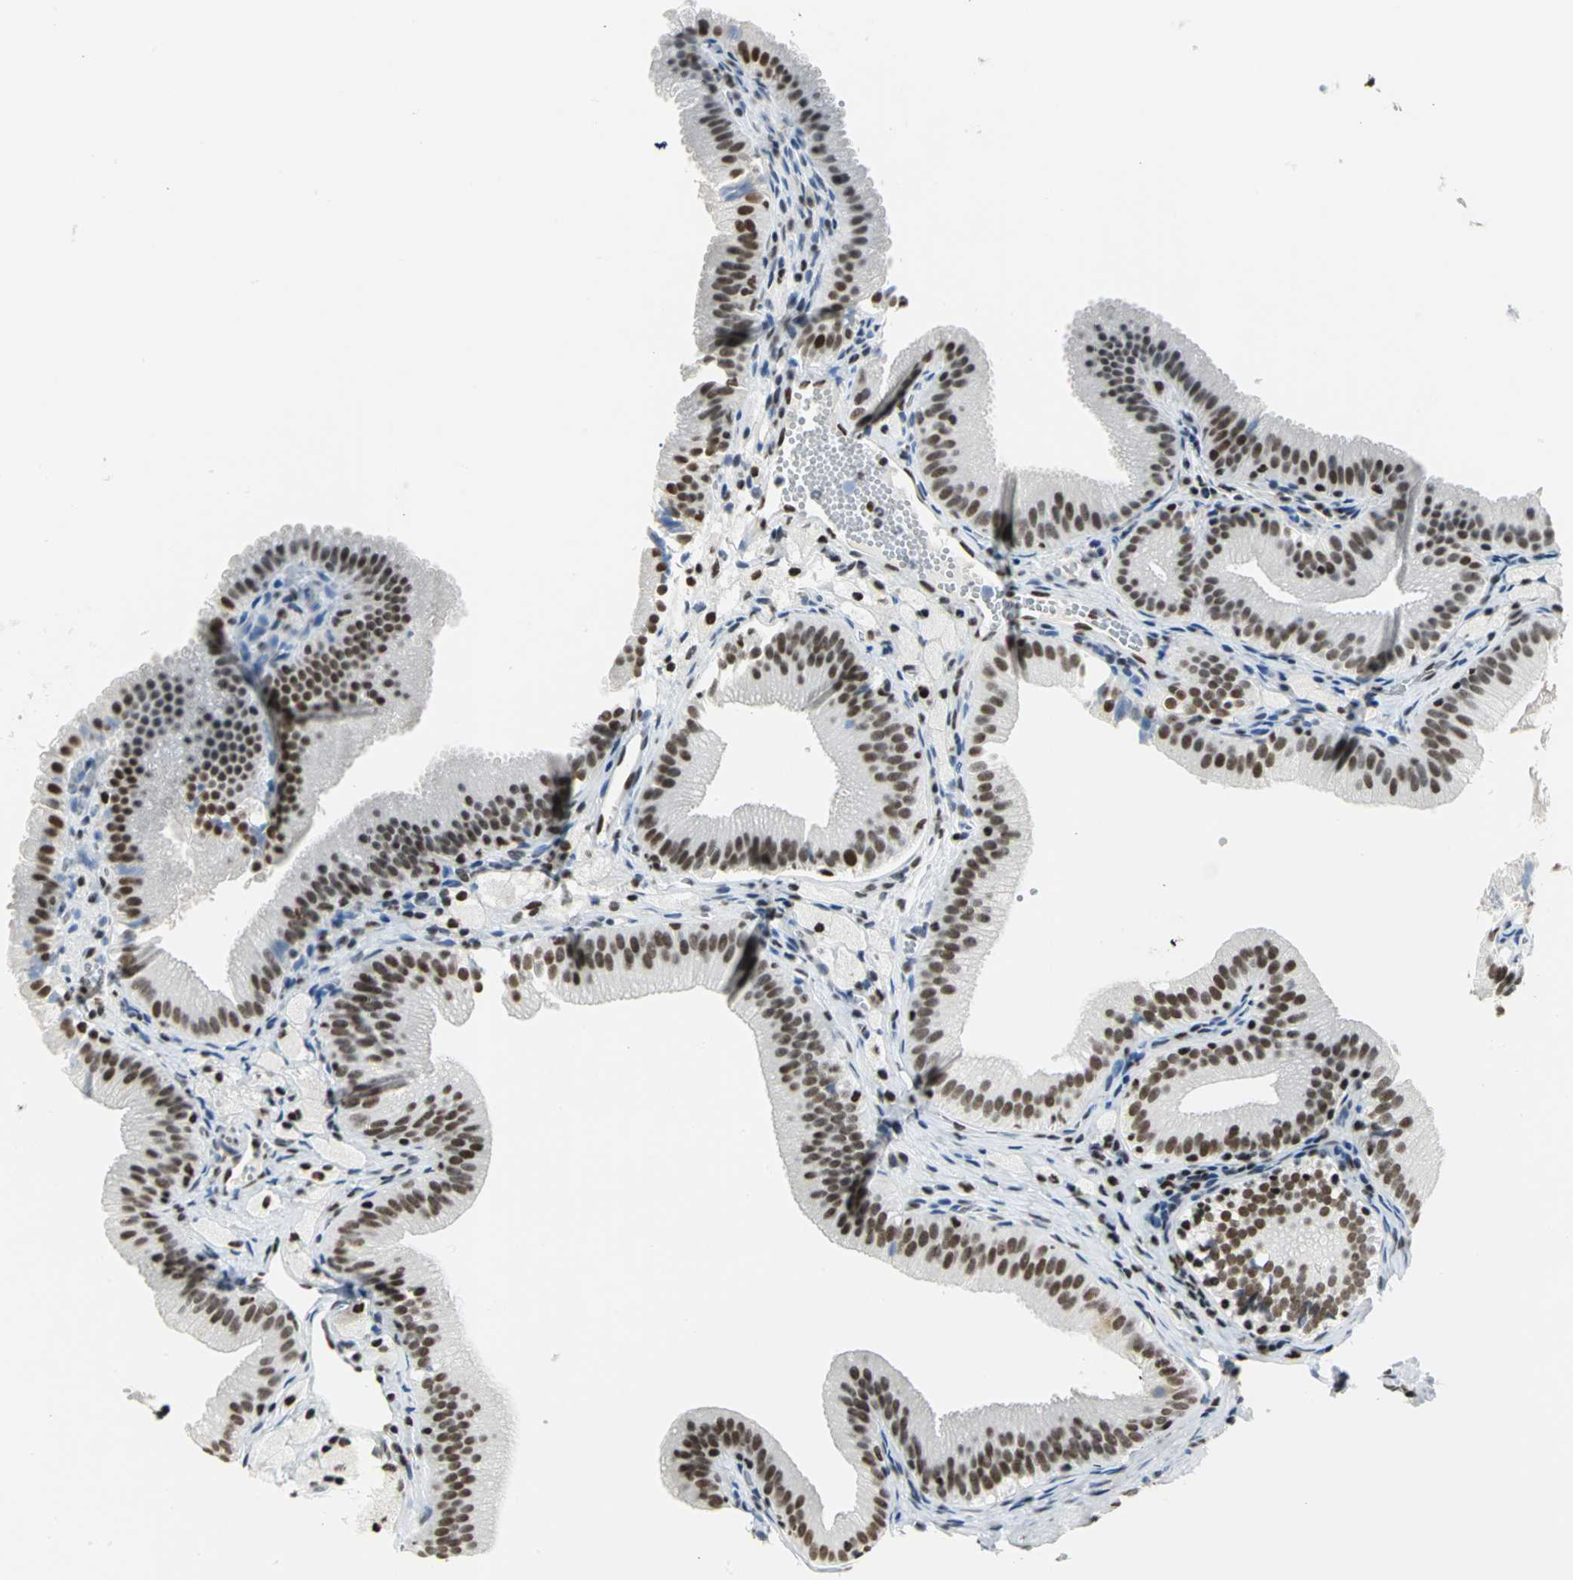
{"staining": {"intensity": "strong", "quantity": ">75%", "location": "nuclear"}, "tissue": "gallbladder", "cell_type": "Glandular cells", "image_type": "normal", "snomed": [{"axis": "morphology", "description": "Normal tissue, NOS"}, {"axis": "topography", "description": "Gallbladder"}], "caption": "DAB (3,3'-diaminobenzidine) immunohistochemical staining of unremarkable gallbladder demonstrates strong nuclear protein expression in approximately >75% of glandular cells.", "gene": "HNRNPD", "patient": {"sex": "female", "age": 24}}